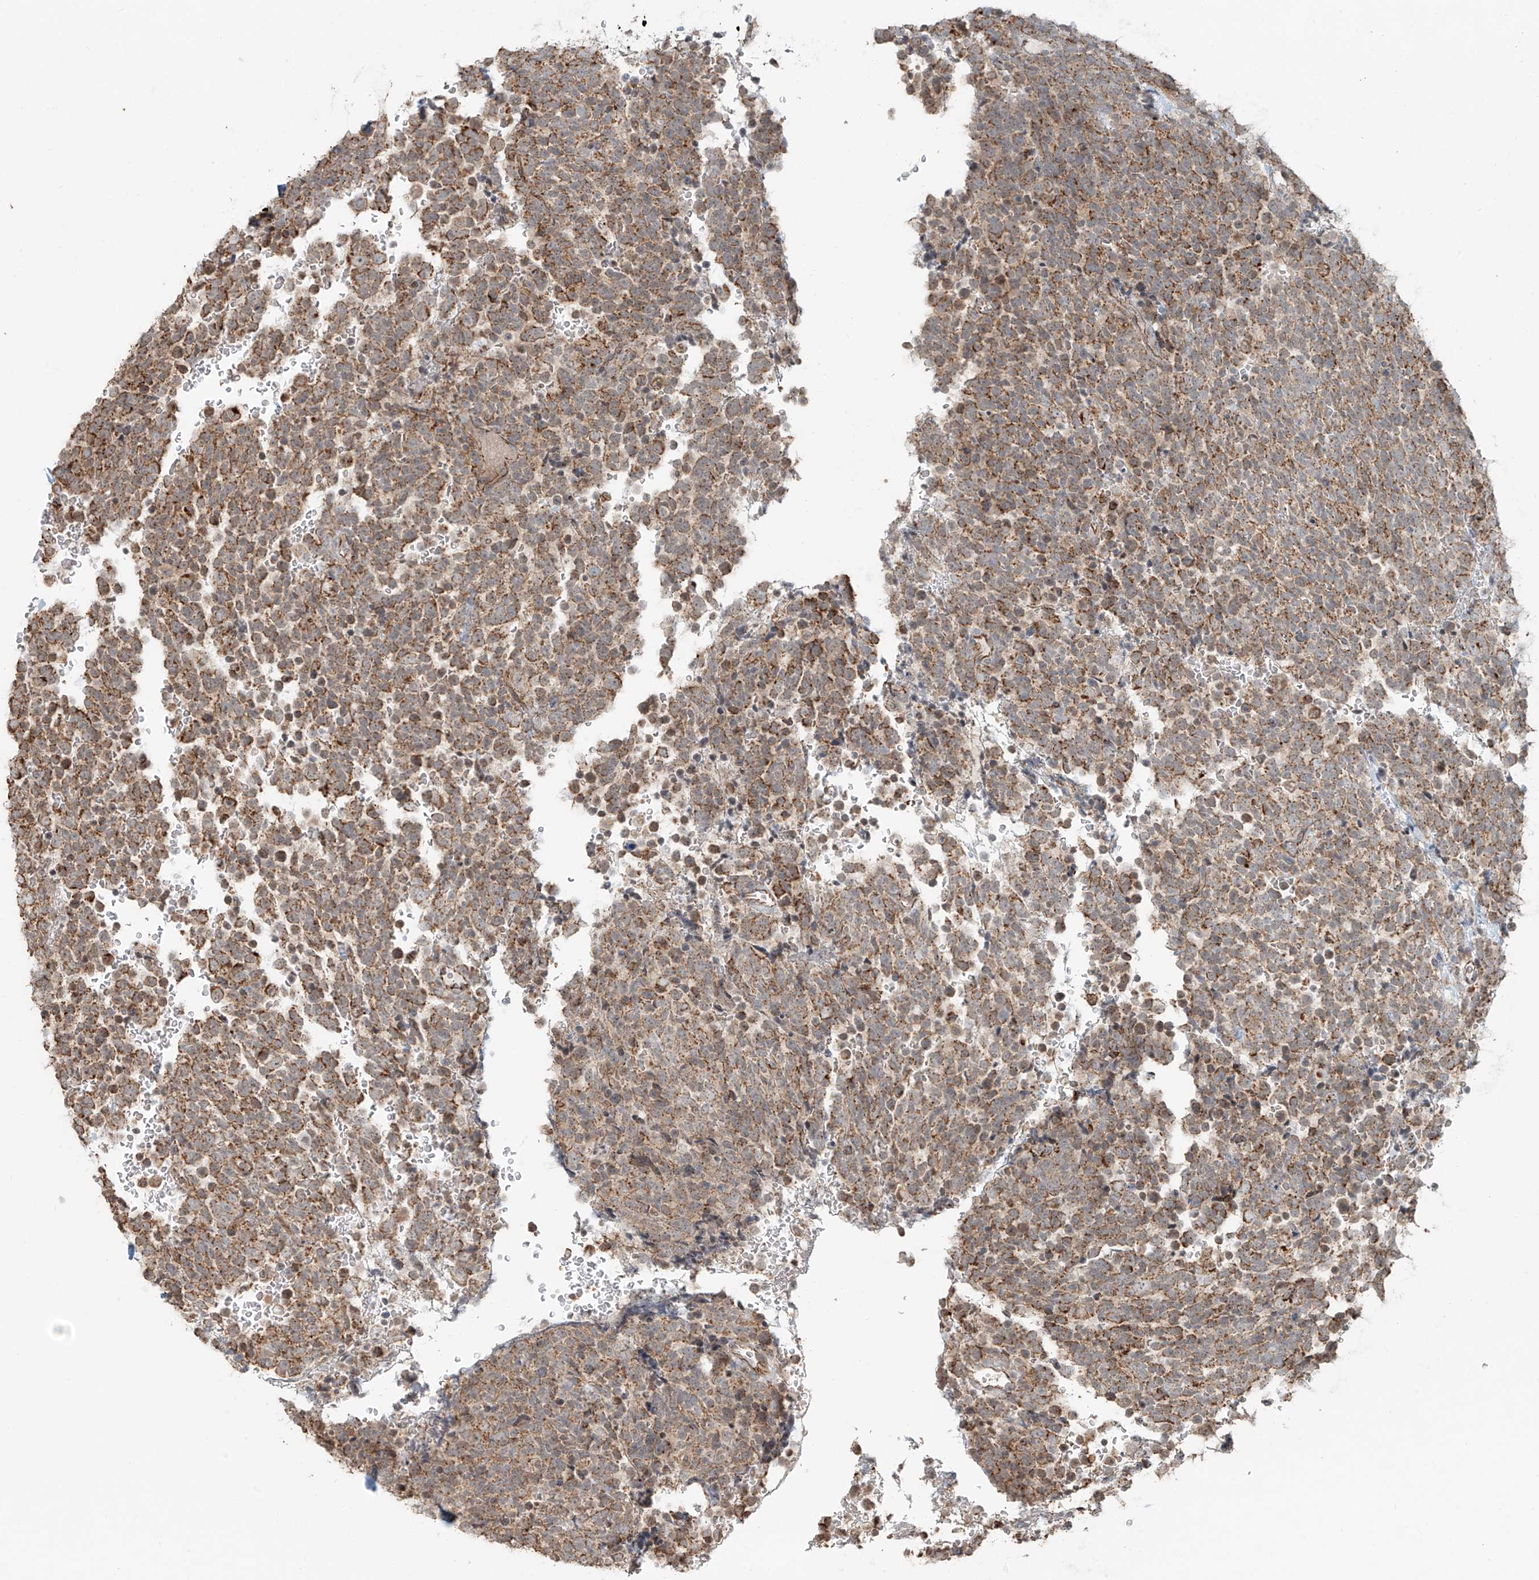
{"staining": {"intensity": "moderate", "quantity": ">75%", "location": "cytoplasmic/membranous"}, "tissue": "urothelial cancer", "cell_type": "Tumor cells", "image_type": "cancer", "snomed": [{"axis": "morphology", "description": "Urothelial carcinoma, High grade"}, {"axis": "topography", "description": "Urinary bladder"}], "caption": "Immunohistochemistry (DAB (3,3'-diaminobenzidine)) staining of human high-grade urothelial carcinoma shows moderate cytoplasmic/membranous protein positivity in about >75% of tumor cells.", "gene": "ZNF16", "patient": {"sex": "female", "age": 82}}